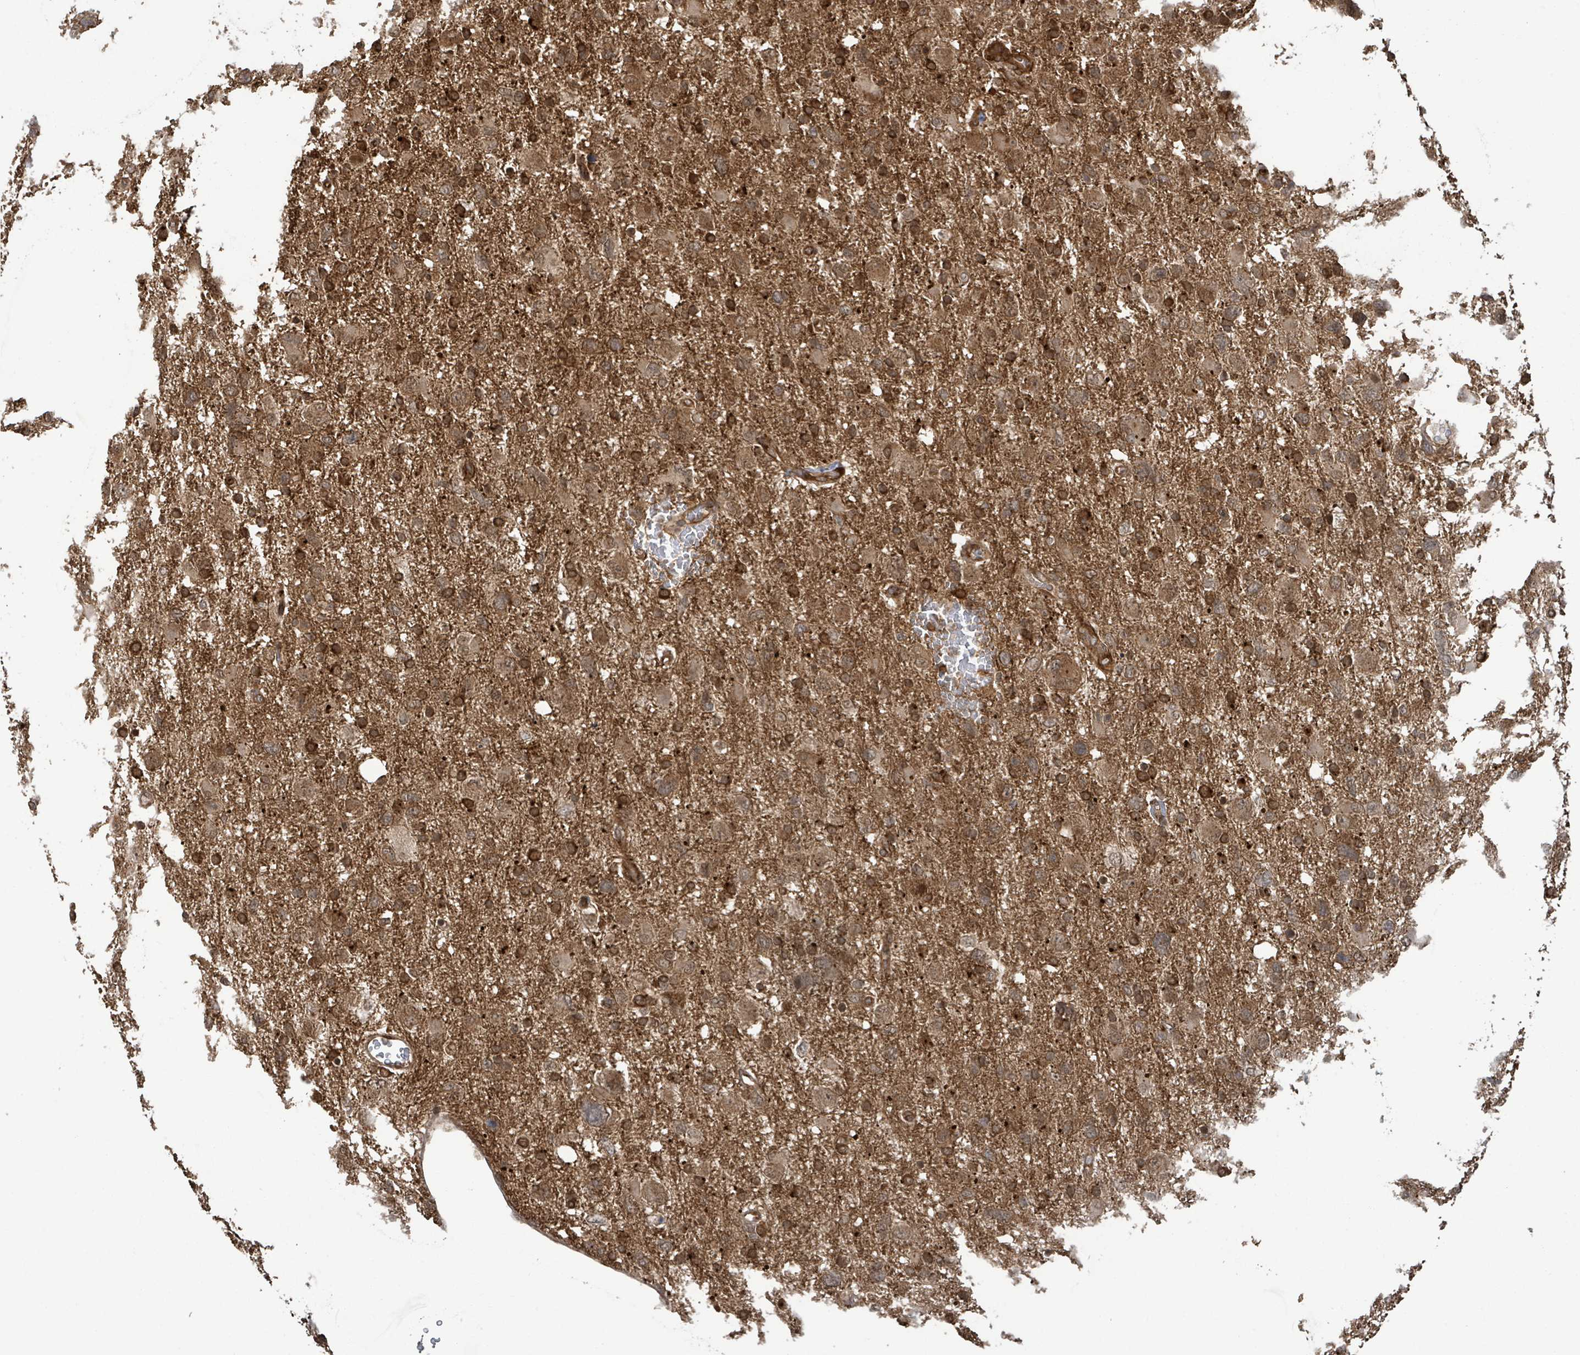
{"staining": {"intensity": "strong", "quantity": ">75%", "location": "cytoplasmic/membranous,nuclear"}, "tissue": "glioma", "cell_type": "Tumor cells", "image_type": "cancer", "snomed": [{"axis": "morphology", "description": "Glioma, malignant, High grade"}, {"axis": "topography", "description": "Brain"}], "caption": "The histopathology image displays a brown stain indicating the presence of a protein in the cytoplasmic/membranous and nuclear of tumor cells in malignant glioma (high-grade).", "gene": "KLC1", "patient": {"sex": "male", "age": 61}}